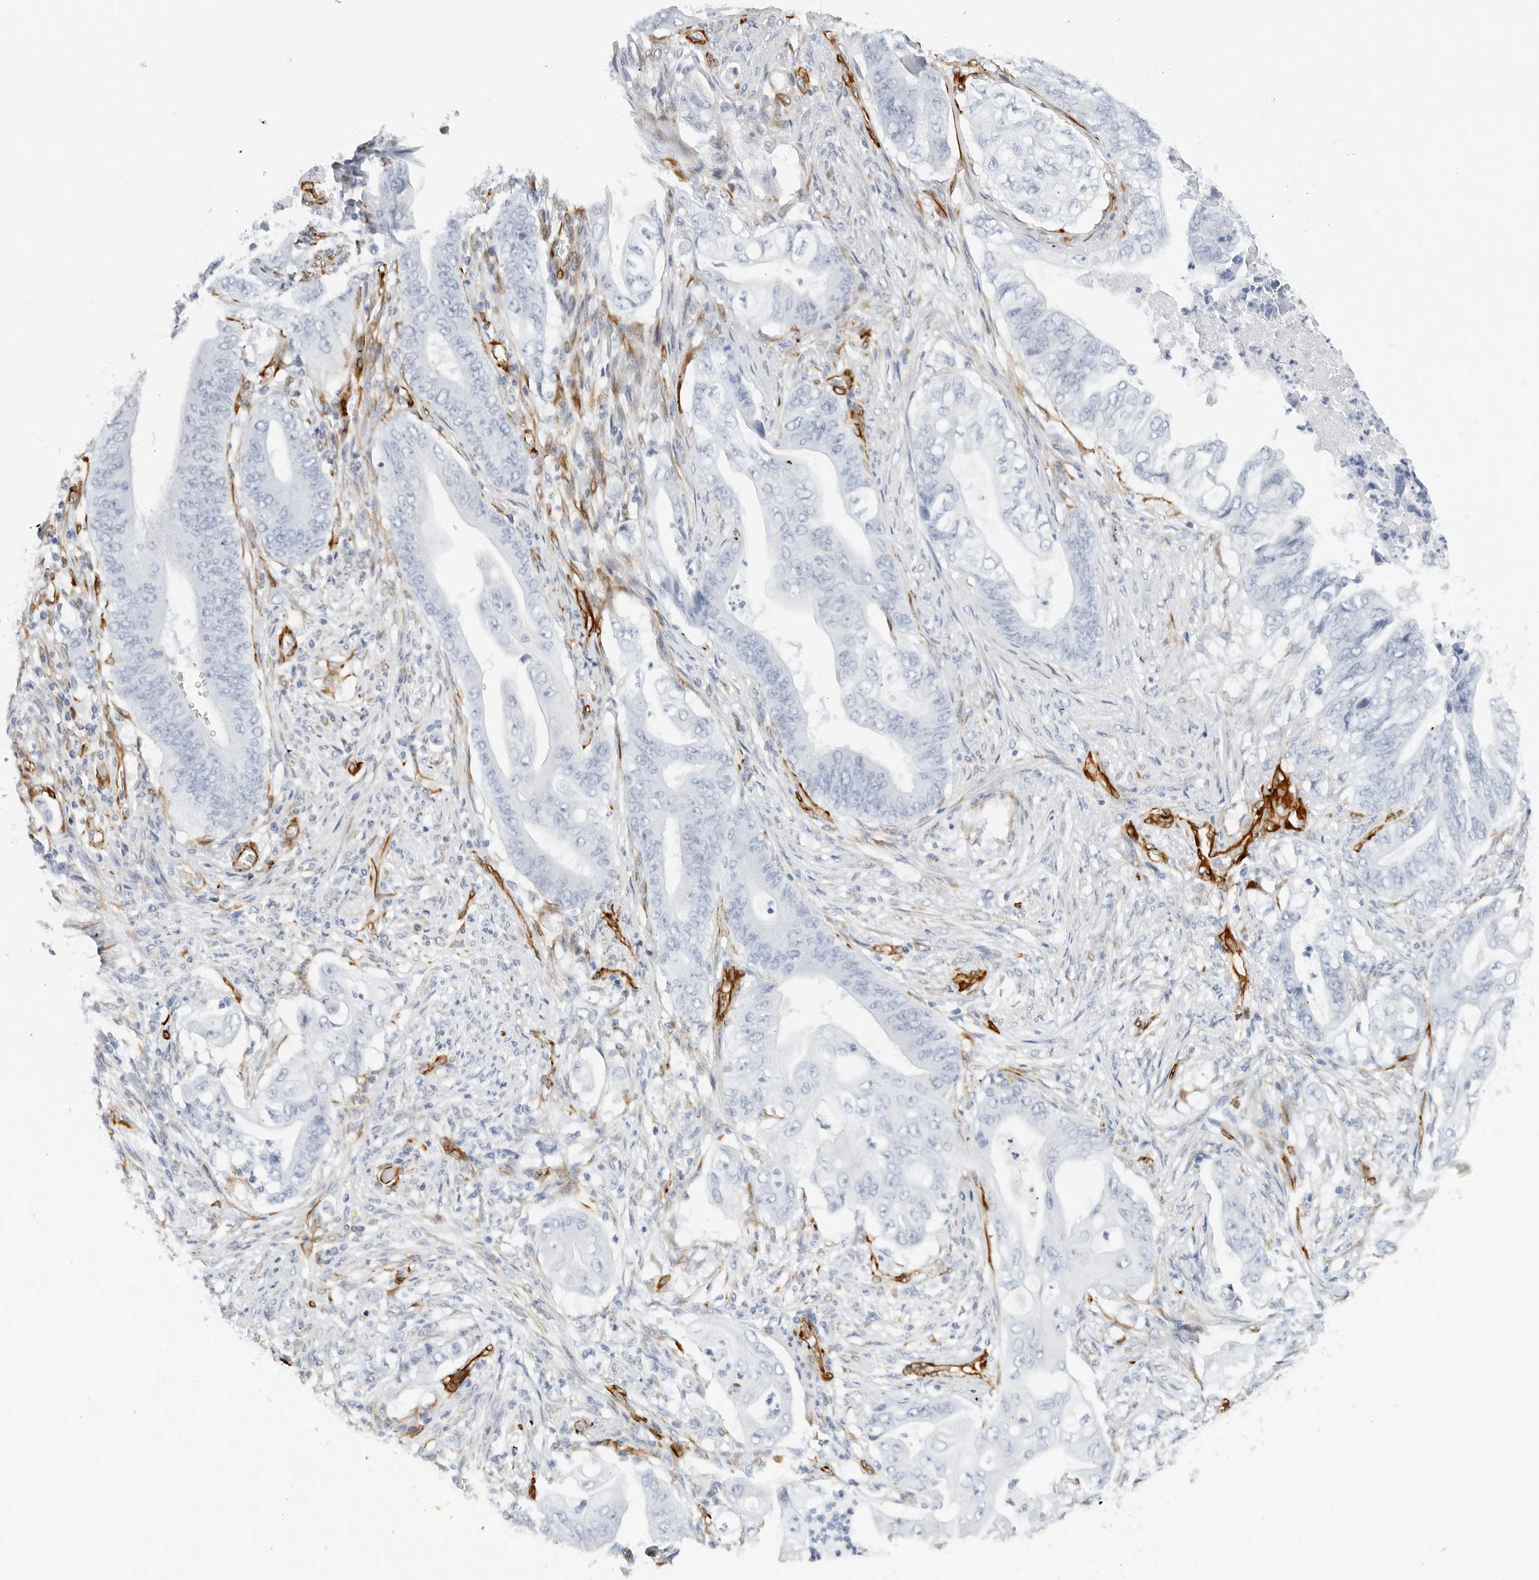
{"staining": {"intensity": "negative", "quantity": "none", "location": "none"}, "tissue": "stomach cancer", "cell_type": "Tumor cells", "image_type": "cancer", "snomed": [{"axis": "morphology", "description": "Adenocarcinoma, NOS"}, {"axis": "topography", "description": "Stomach"}], "caption": "Tumor cells show no significant staining in stomach cancer (adenocarcinoma).", "gene": "NES", "patient": {"sex": "female", "age": 73}}